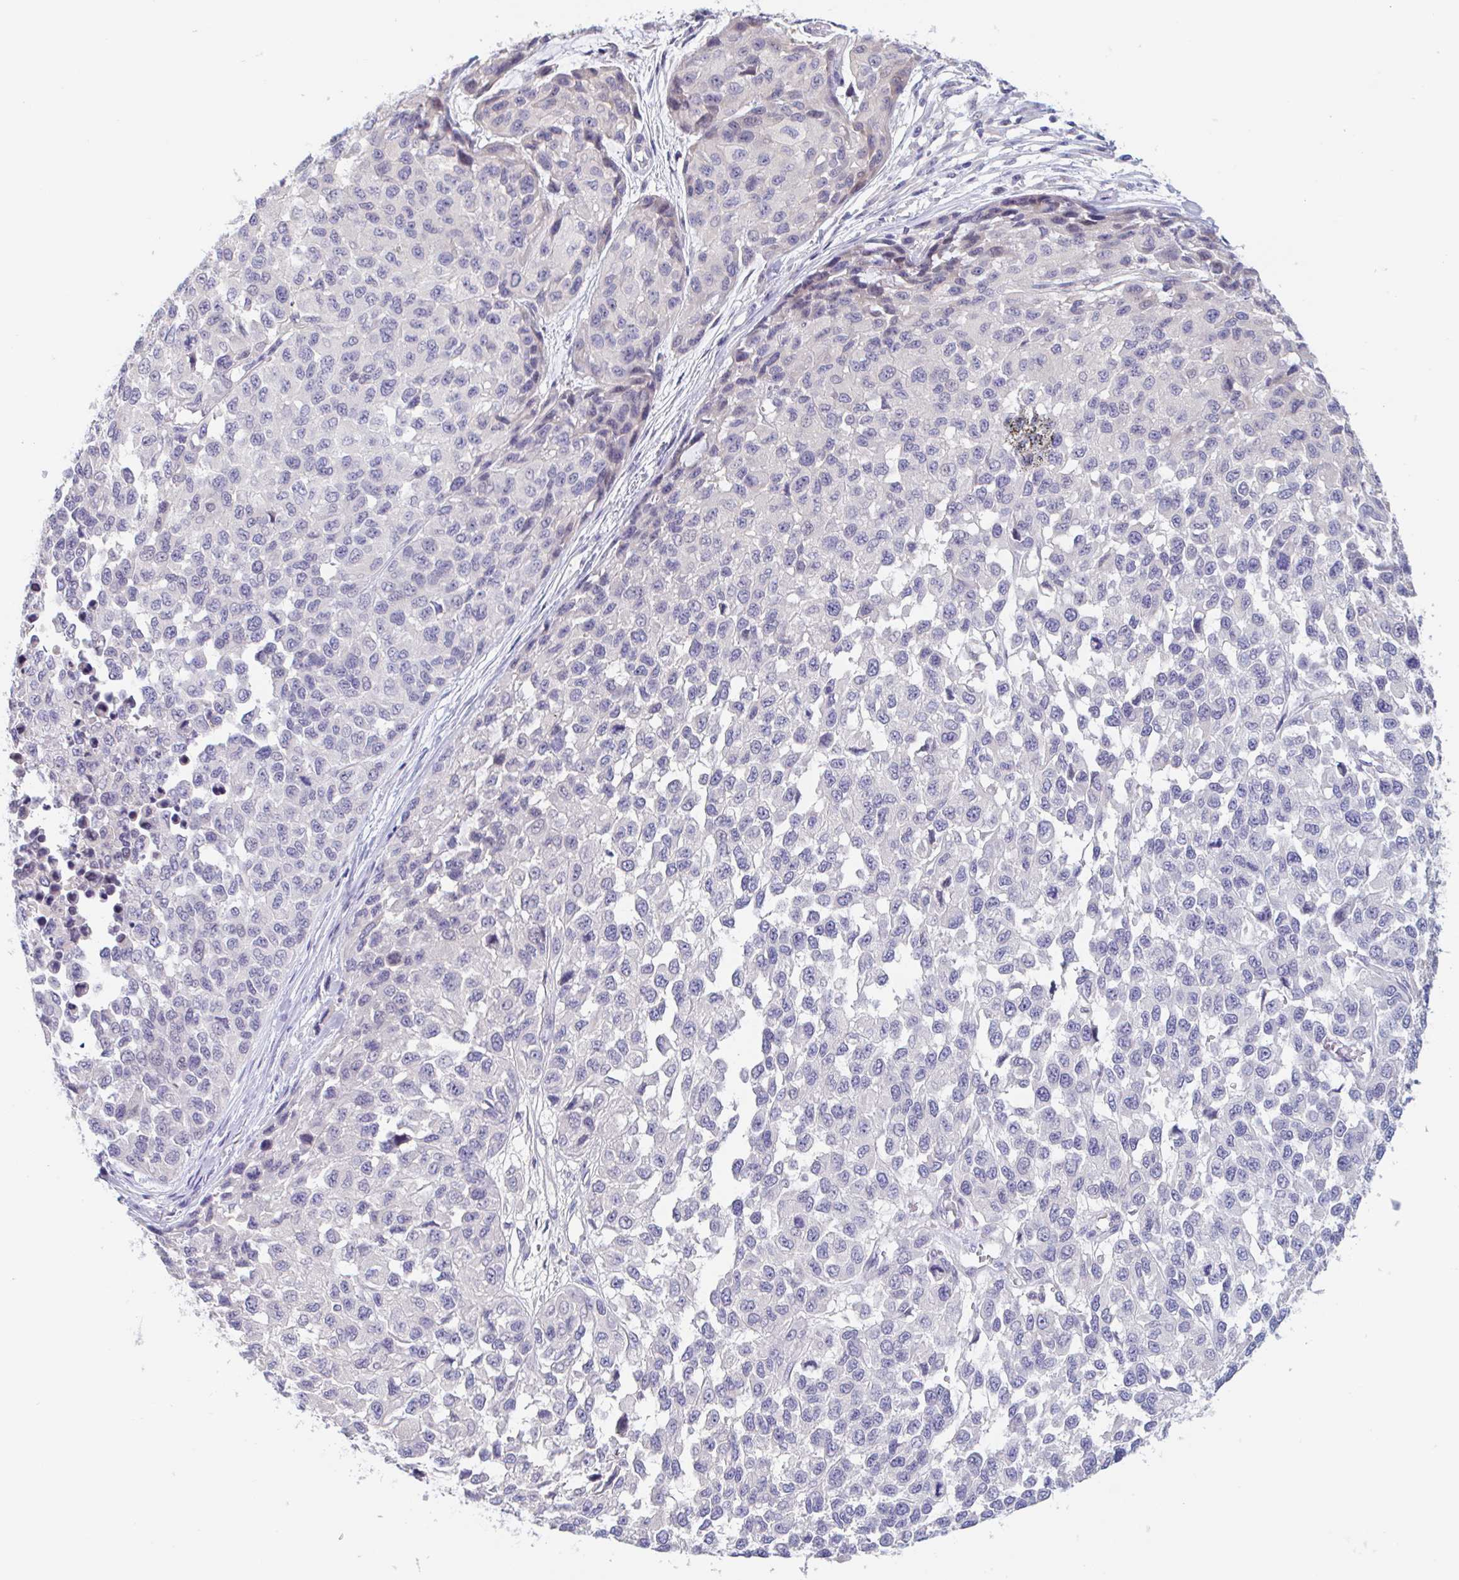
{"staining": {"intensity": "negative", "quantity": "none", "location": "none"}, "tissue": "melanoma", "cell_type": "Tumor cells", "image_type": "cancer", "snomed": [{"axis": "morphology", "description": "Malignant melanoma, NOS"}, {"axis": "topography", "description": "Skin"}], "caption": "An image of melanoma stained for a protein reveals no brown staining in tumor cells.", "gene": "UNKL", "patient": {"sex": "male", "age": 62}}